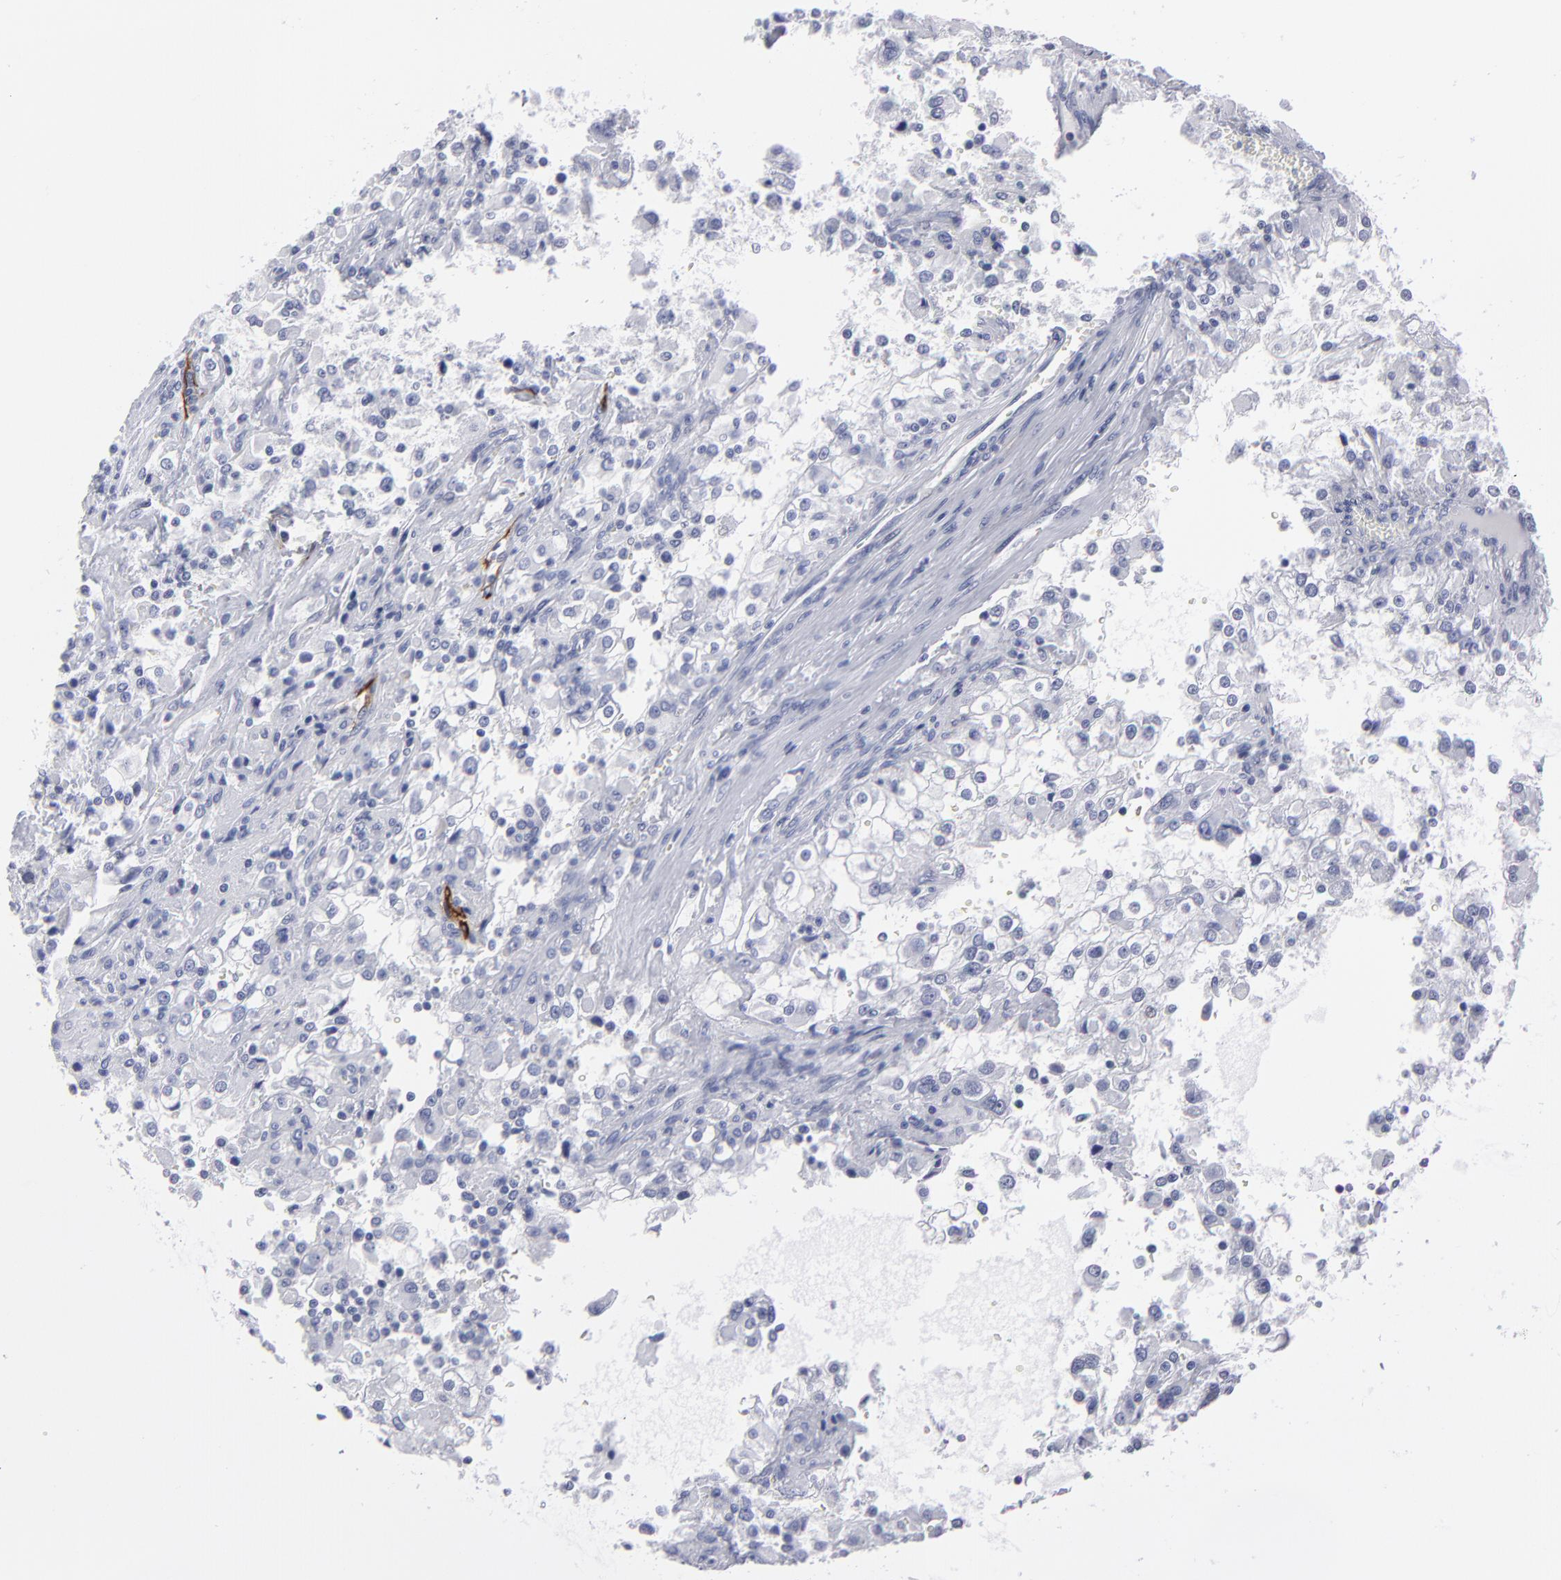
{"staining": {"intensity": "negative", "quantity": "none", "location": "none"}, "tissue": "renal cancer", "cell_type": "Tumor cells", "image_type": "cancer", "snomed": [{"axis": "morphology", "description": "Adenocarcinoma, NOS"}, {"axis": "topography", "description": "Kidney"}], "caption": "IHC of human renal cancer exhibits no expression in tumor cells. Brightfield microscopy of immunohistochemistry stained with DAB (3,3'-diaminobenzidine) (brown) and hematoxylin (blue), captured at high magnification.", "gene": "CADM3", "patient": {"sex": "female", "age": 52}}